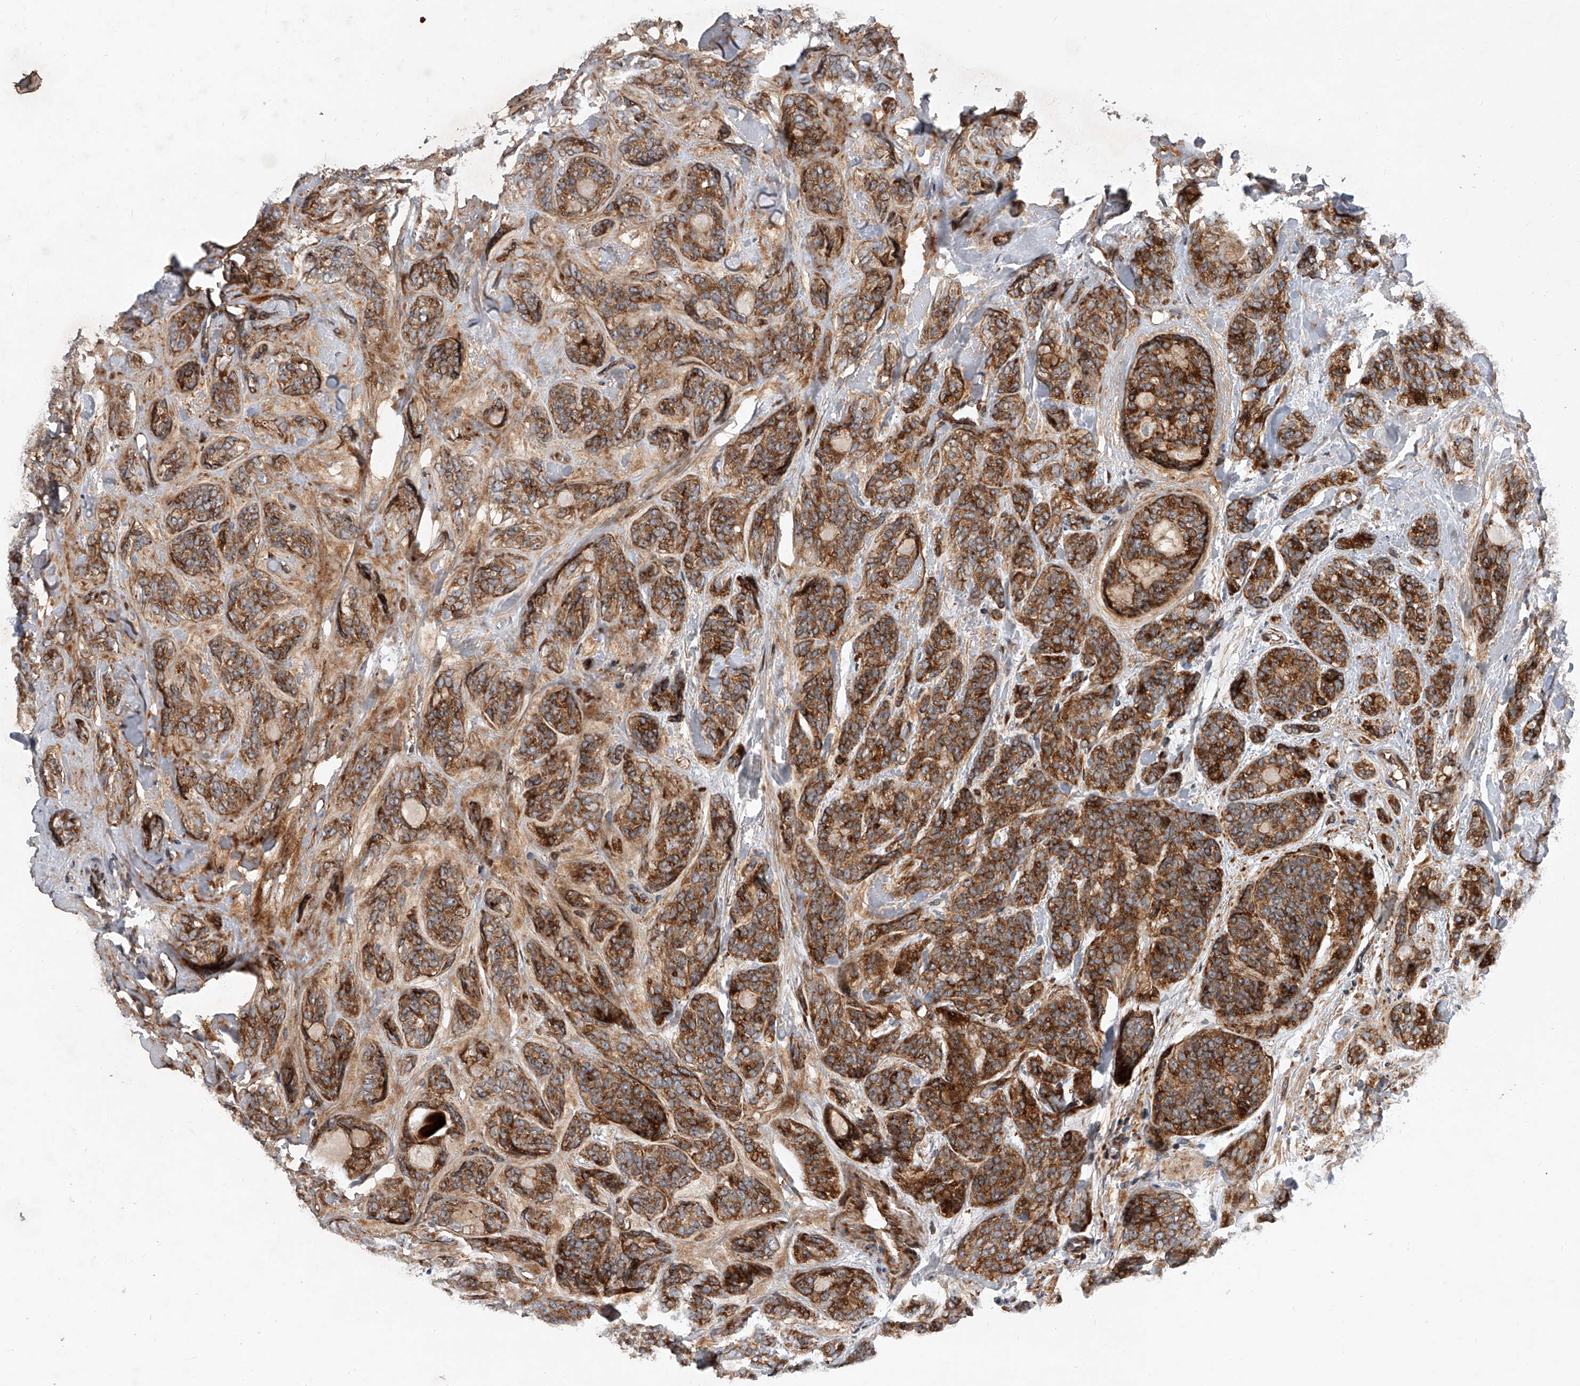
{"staining": {"intensity": "moderate", "quantity": ">75%", "location": "cytoplasmic/membranous"}, "tissue": "head and neck cancer", "cell_type": "Tumor cells", "image_type": "cancer", "snomed": [{"axis": "morphology", "description": "Adenocarcinoma, NOS"}, {"axis": "topography", "description": "Head-Neck"}], "caption": "Immunohistochemistry (IHC) photomicrograph of human head and neck cancer stained for a protein (brown), which reveals medium levels of moderate cytoplasmic/membranous positivity in about >75% of tumor cells.", "gene": "USP47", "patient": {"sex": "male", "age": 66}}